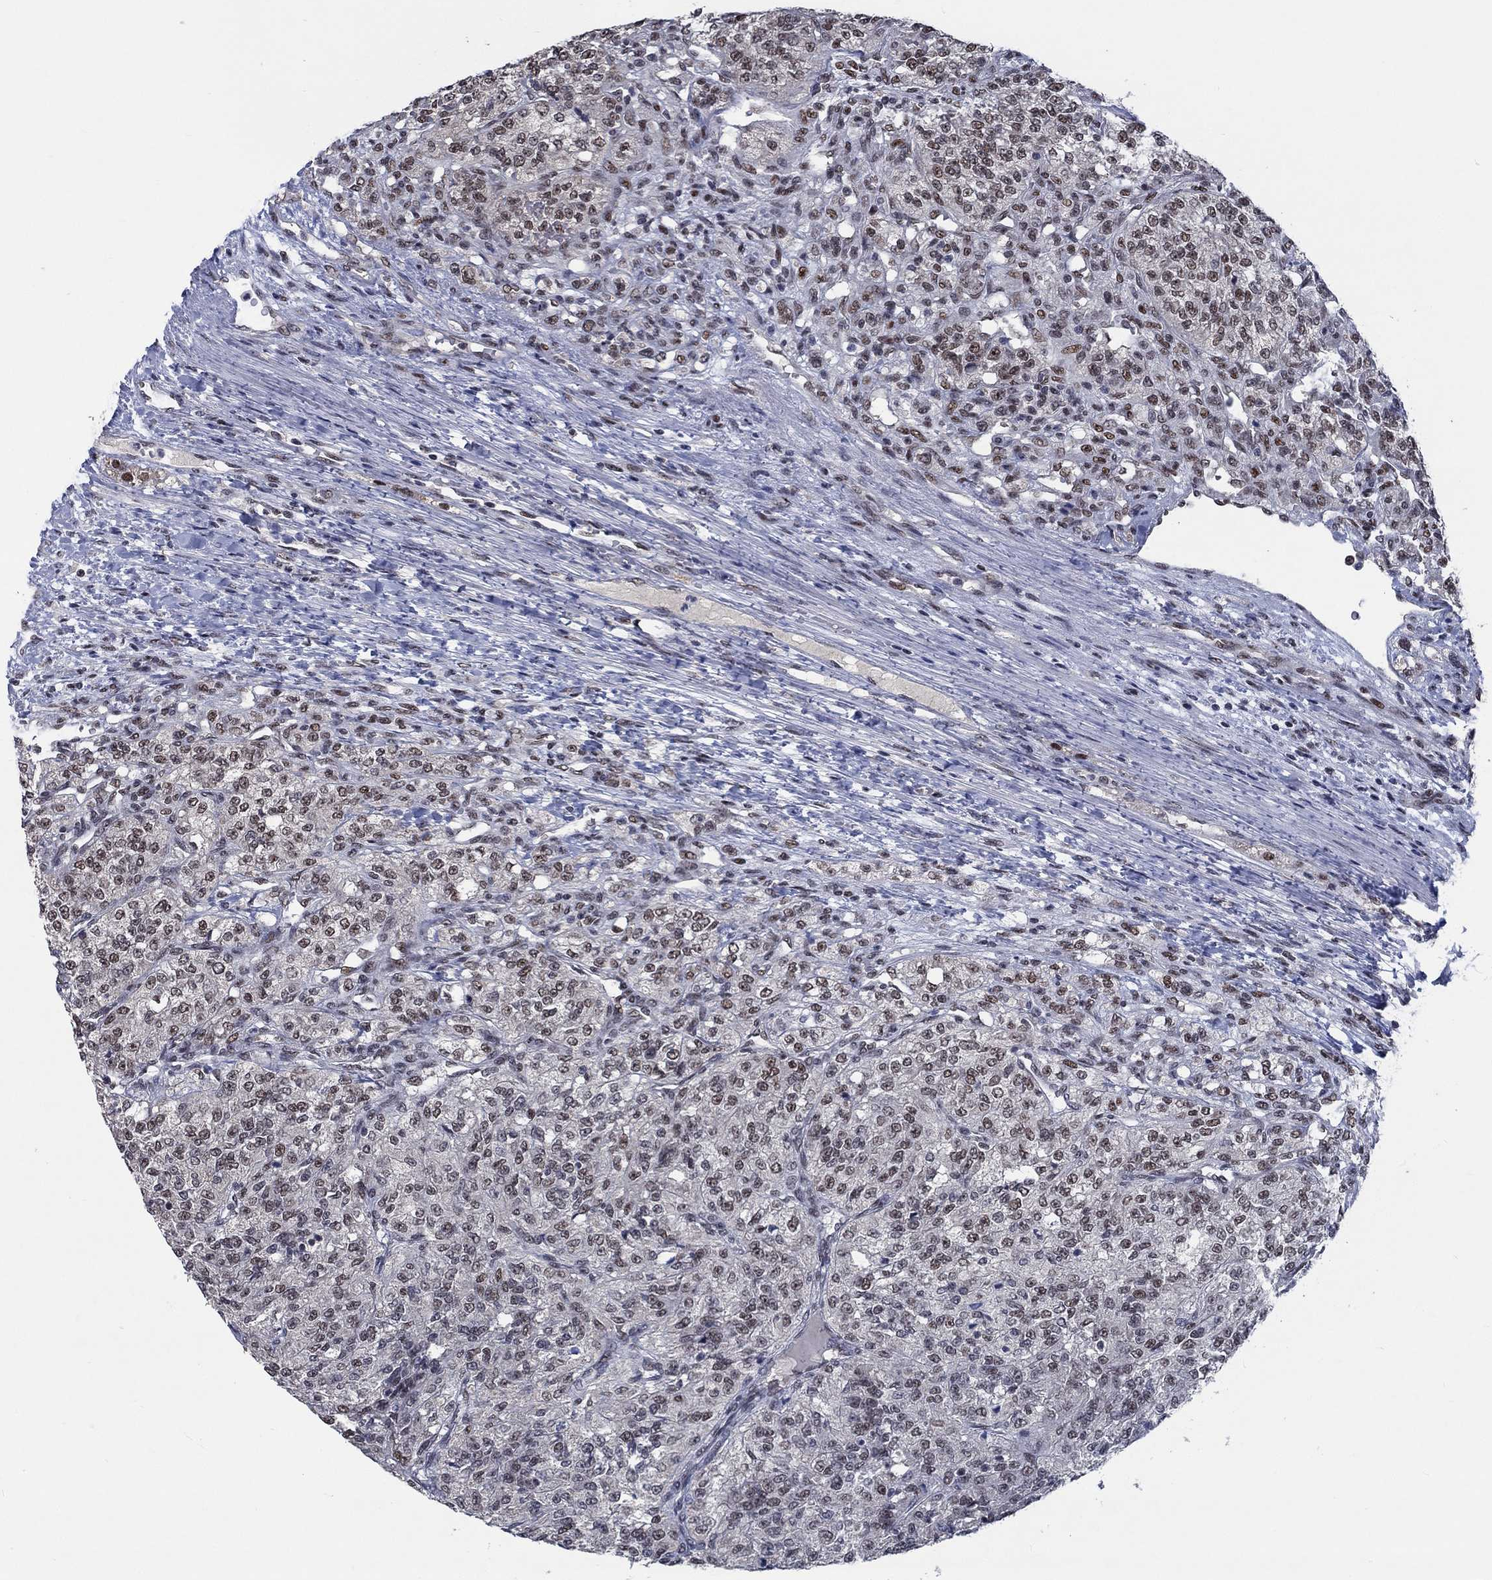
{"staining": {"intensity": "weak", "quantity": "25%-75%", "location": "nuclear"}, "tissue": "renal cancer", "cell_type": "Tumor cells", "image_type": "cancer", "snomed": [{"axis": "morphology", "description": "Adenocarcinoma, NOS"}, {"axis": "topography", "description": "Kidney"}], "caption": "IHC histopathology image of renal cancer stained for a protein (brown), which exhibits low levels of weak nuclear expression in approximately 25%-75% of tumor cells.", "gene": "HTN1", "patient": {"sex": "female", "age": 63}}